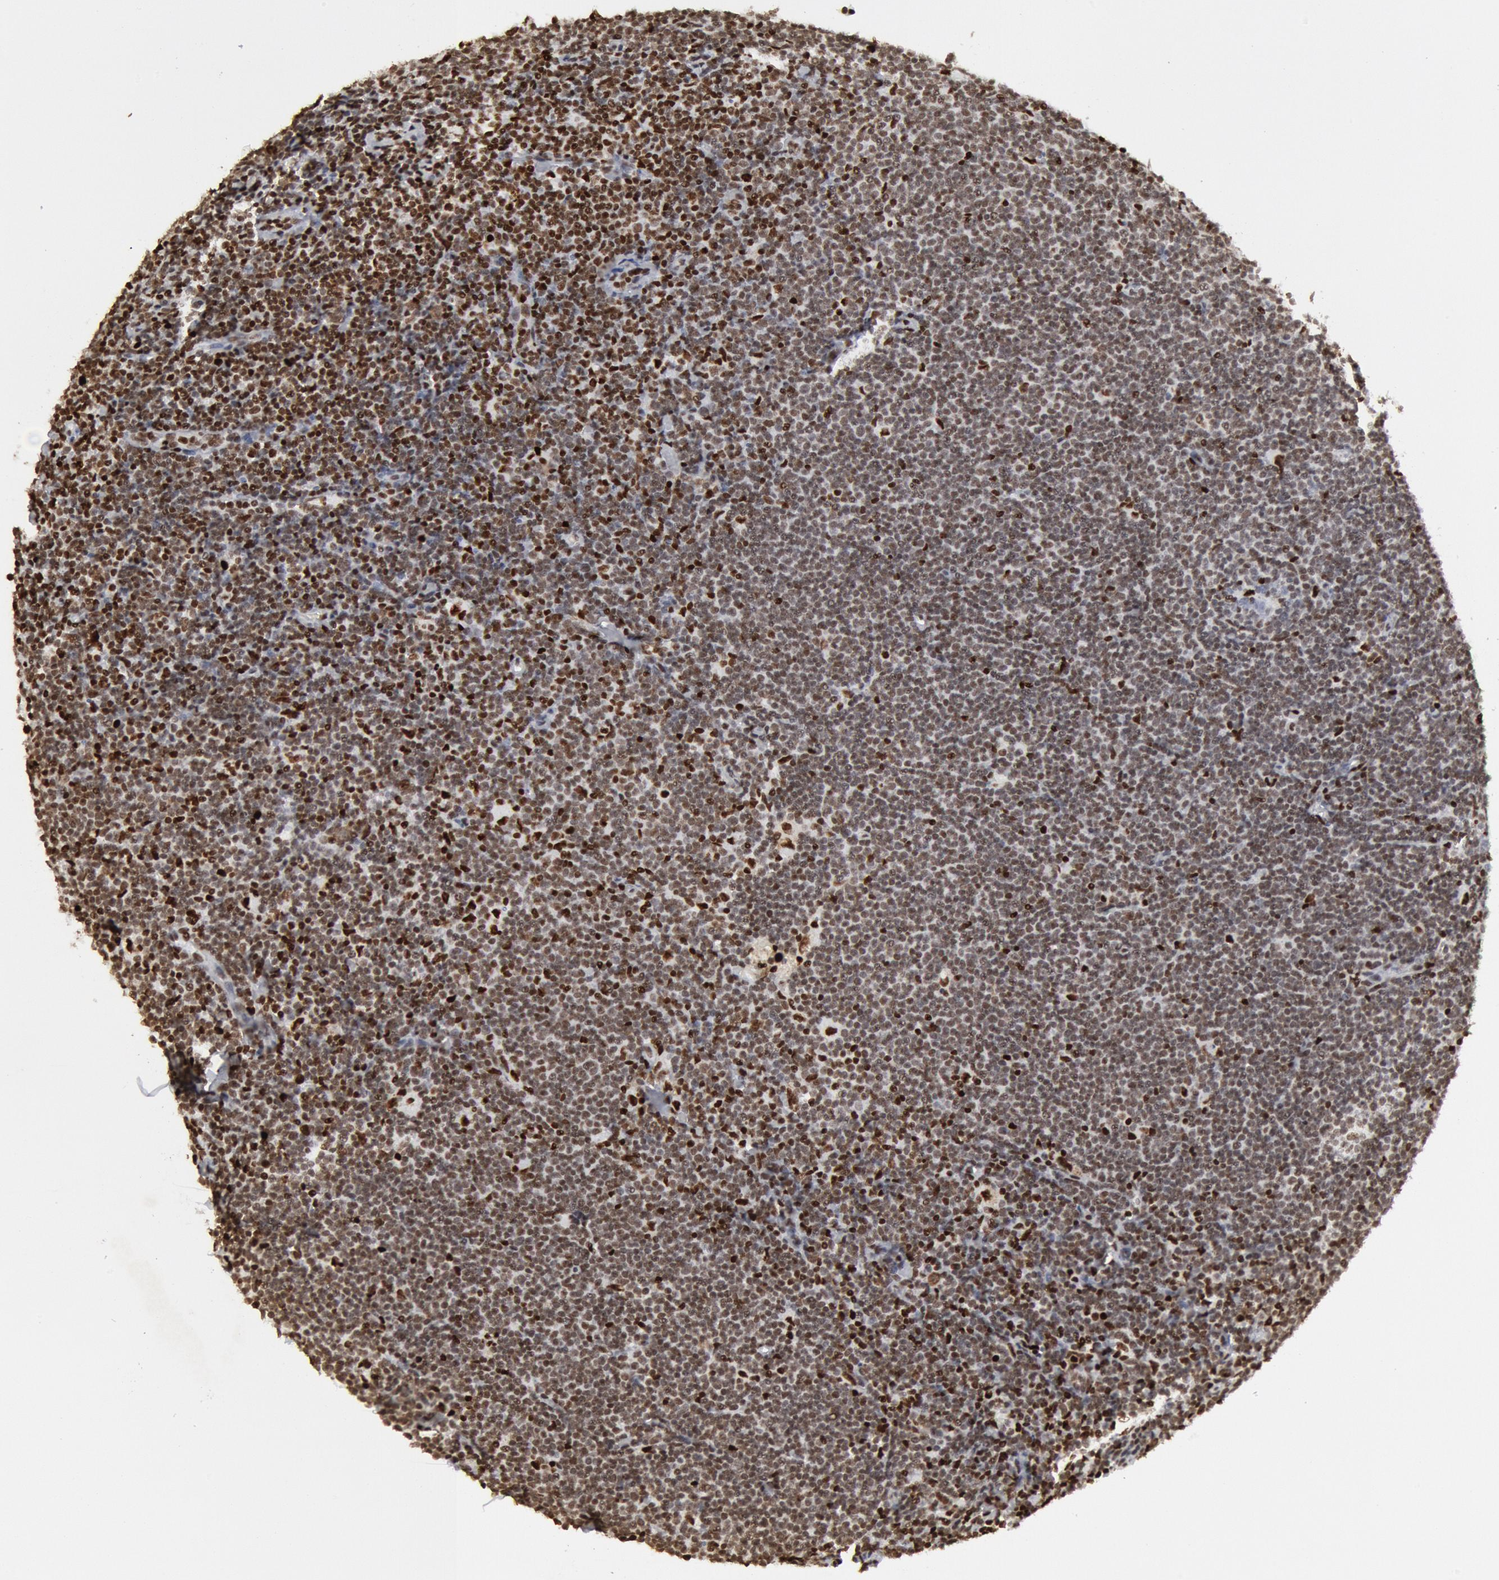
{"staining": {"intensity": "weak", "quantity": "<25%", "location": "nuclear"}, "tissue": "lymphoma", "cell_type": "Tumor cells", "image_type": "cancer", "snomed": [{"axis": "morphology", "description": "Malignant lymphoma, non-Hodgkin's type, Low grade"}, {"axis": "topography", "description": "Lymph node"}], "caption": "DAB (3,3'-diaminobenzidine) immunohistochemical staining of human low-grade malignant lymphoma, non-Hodgkin's type shows no significant expression in tumor cells.", "gene": "SUB1", "patient": {"sex": "male", "age": 65}}